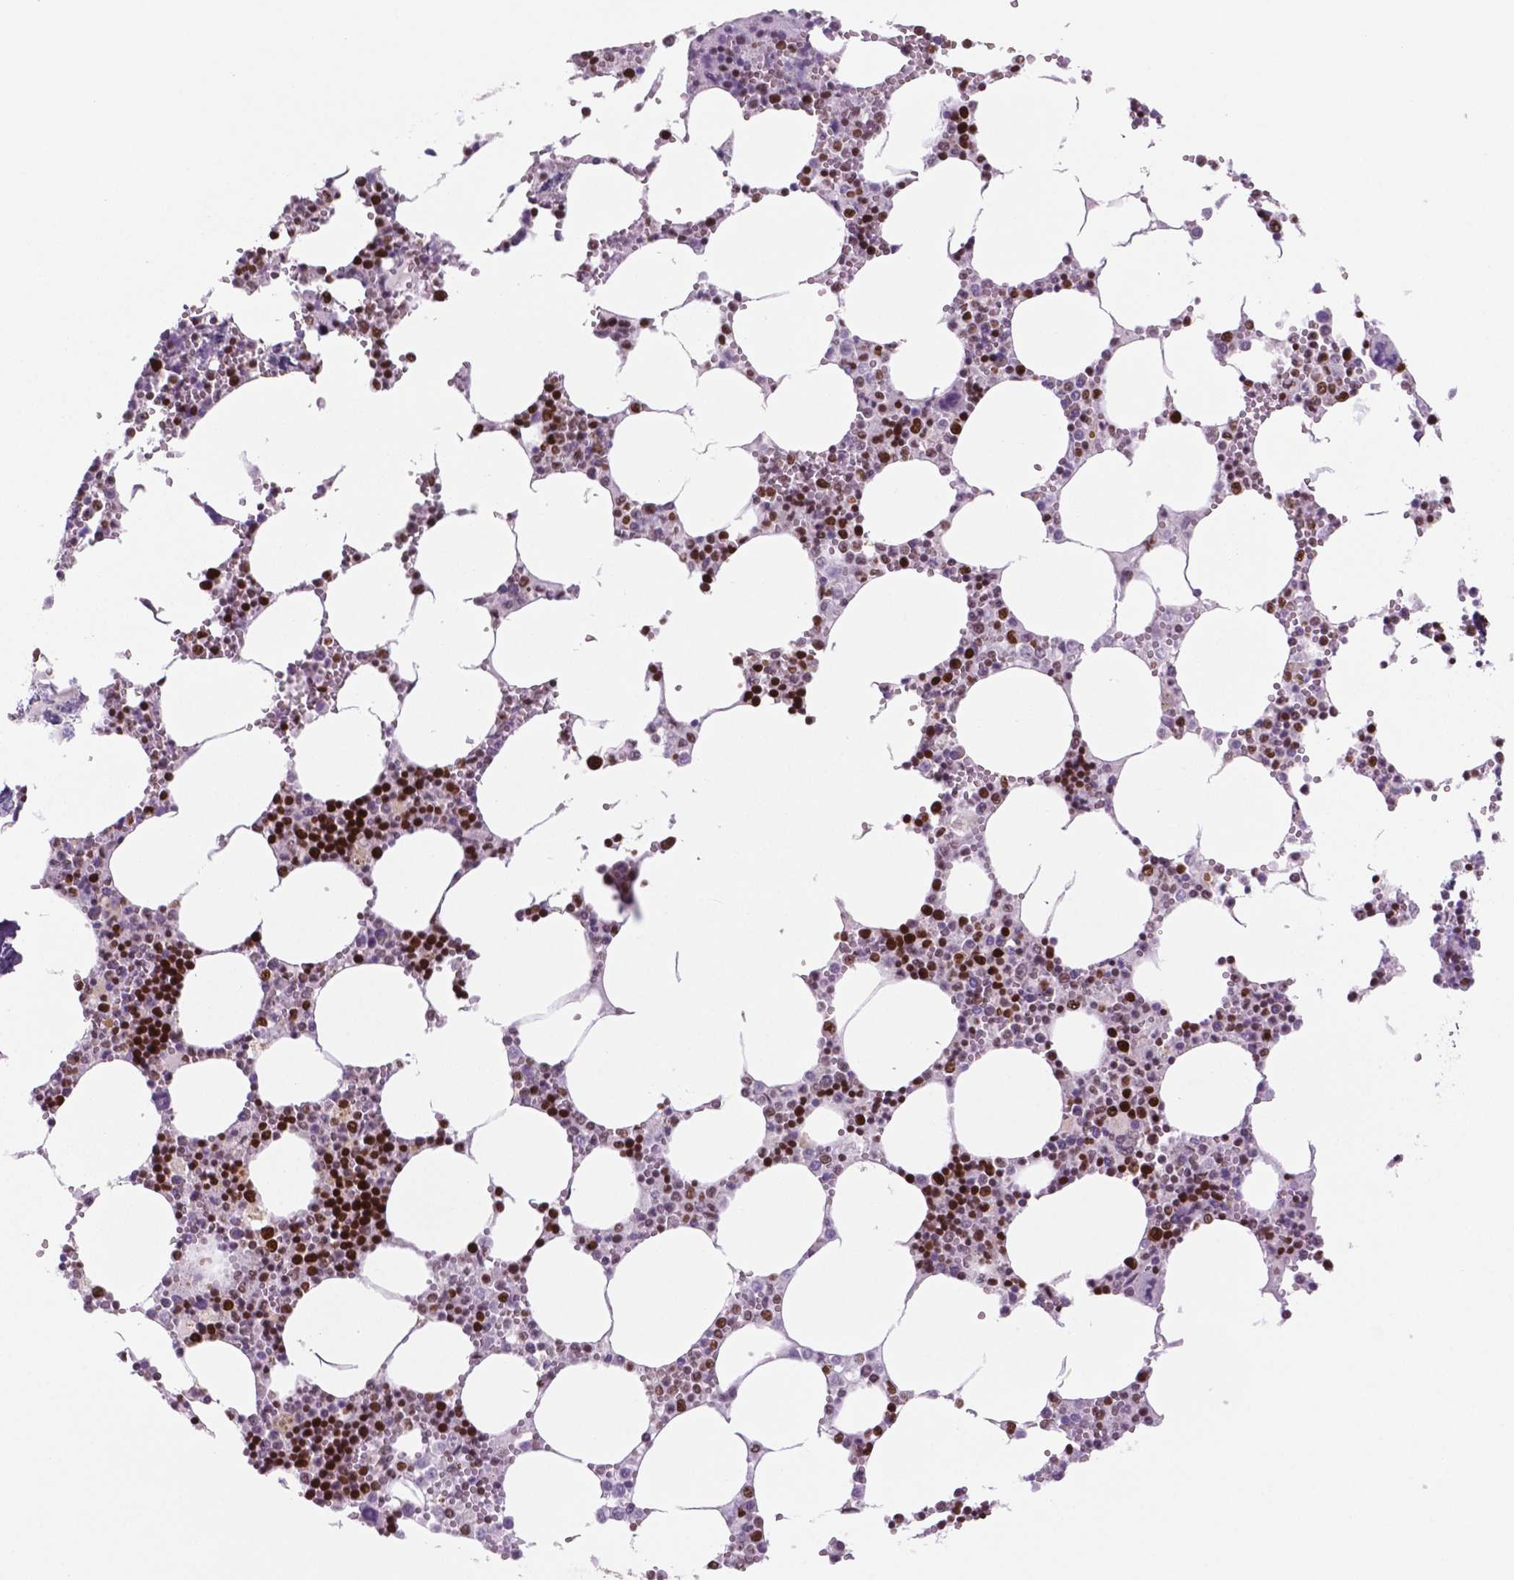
{"staining": {"intensity": "strong", "quantity": "25%-75%", "location": "nuclear"}, "tissue": "bone marrow", "cell_type": "Hematopoietic cells", "image_type": "normal", "snomed": [{"axis": "morphology", "description": "Normal tissue, NOS"}, {"axis": "topography", "description": "Bone marrow"}], "caption": "Immunohistochemical staining of normal bone marrow exhibits 25%-75% levels of strong nuclear protein positivity in about 25%-75% of hematopoietic cells. (brown staining indicates protein expression, while blue staining denotes nuclei).", "gene": "MSH6", "patient": {"sex": "male", "age": 54}}